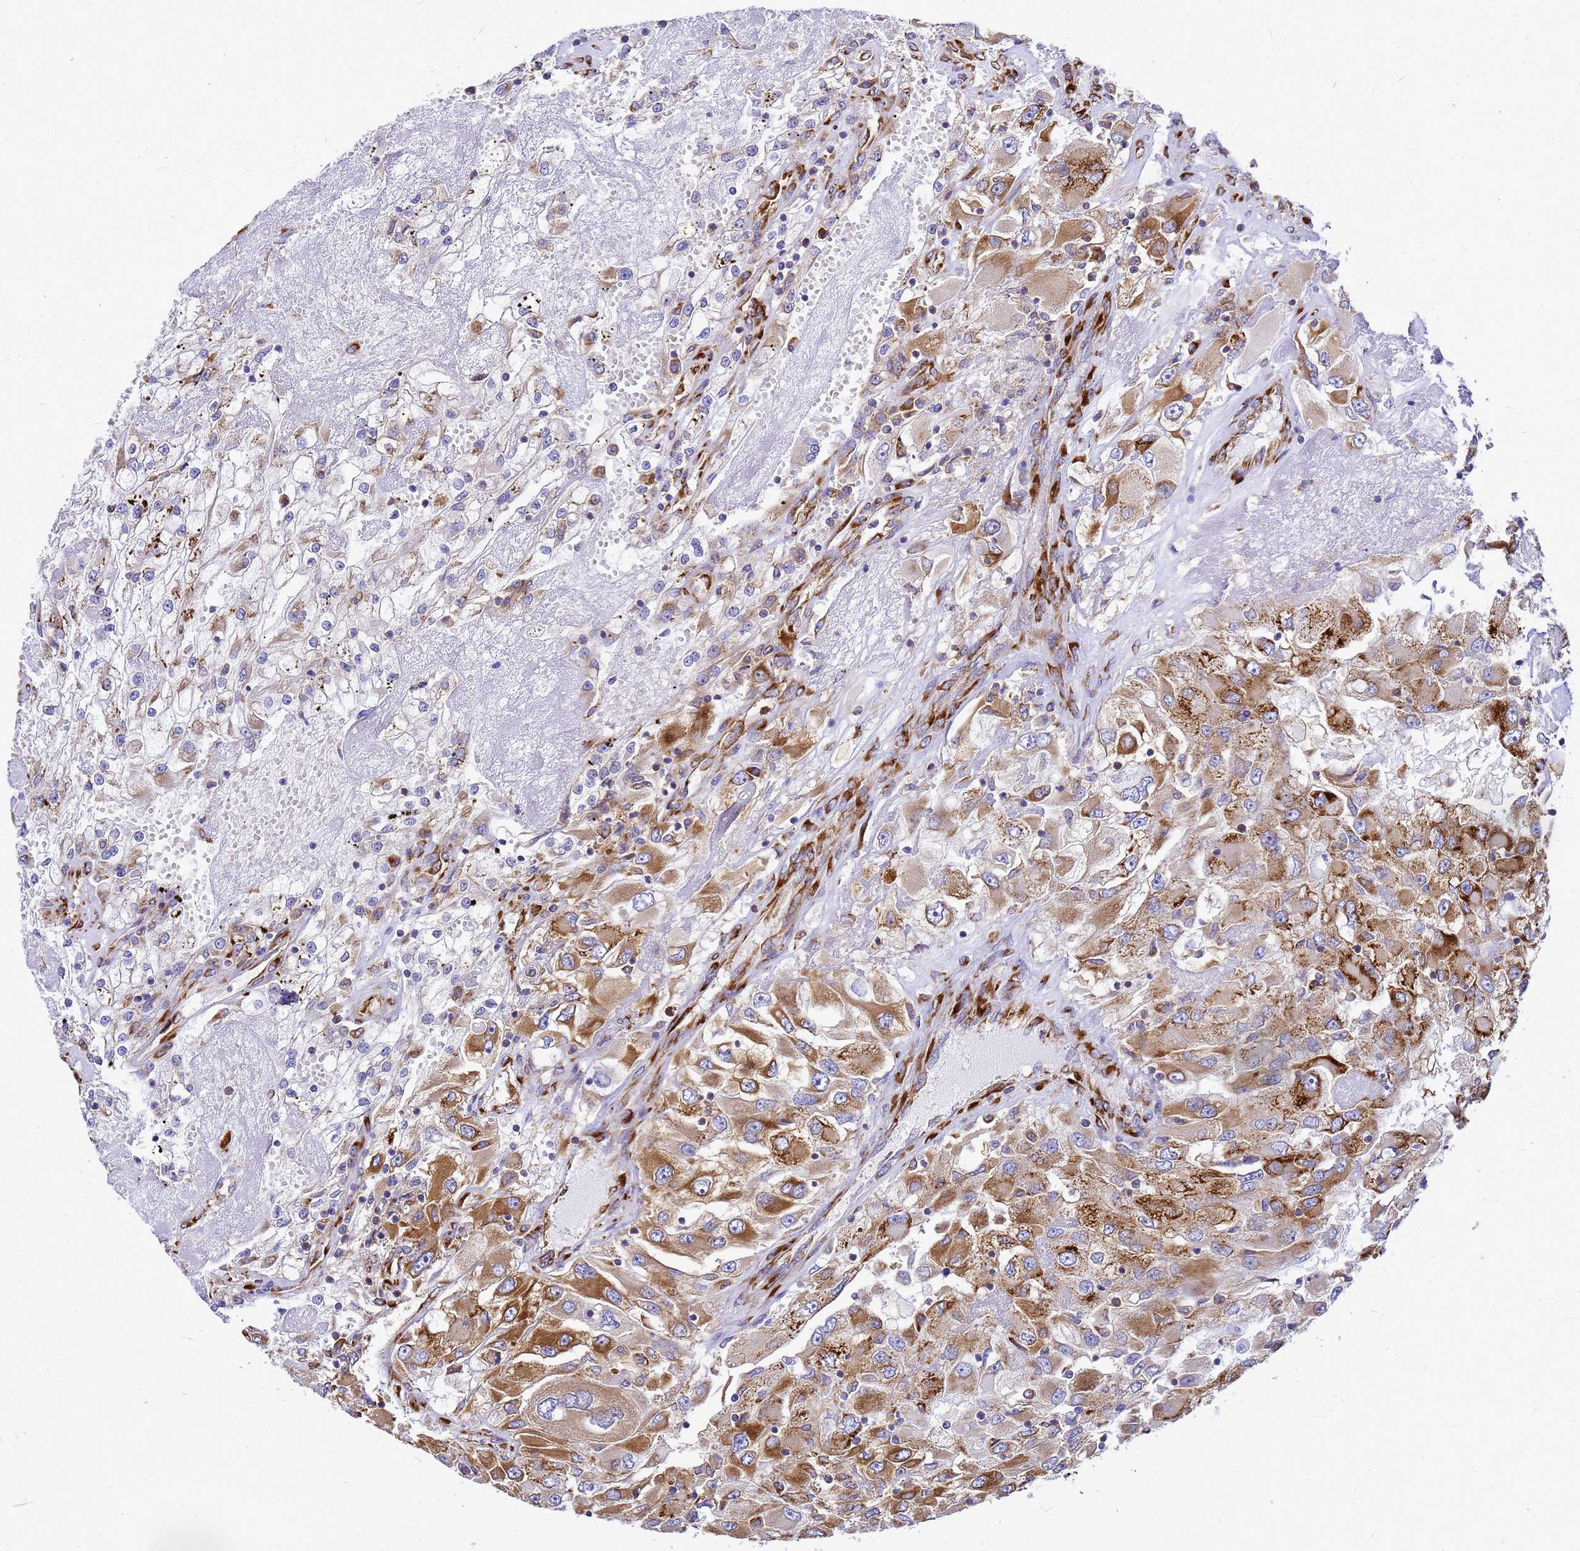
{"staining": {"intensity": "strong", "quantity": ">75%", "location": "cytoplasmic/membranous"}, "tissue": "renal cancer", "cell_type": "Tumor cells", "image_type": "cancer", "snomed": [{"axis": "morphology", "description": "Adenocarcinoma, NOS"}, {"axis": "topography", "description": "Kidney"}], "caption": "Human renal cancer stained for a protein (brown) shows strong cytoplasmic/membranous positive positivity in about >75% of tumor cells.", "gene": "EEF1D", "patient": {"sex": "female", "age": 52}}